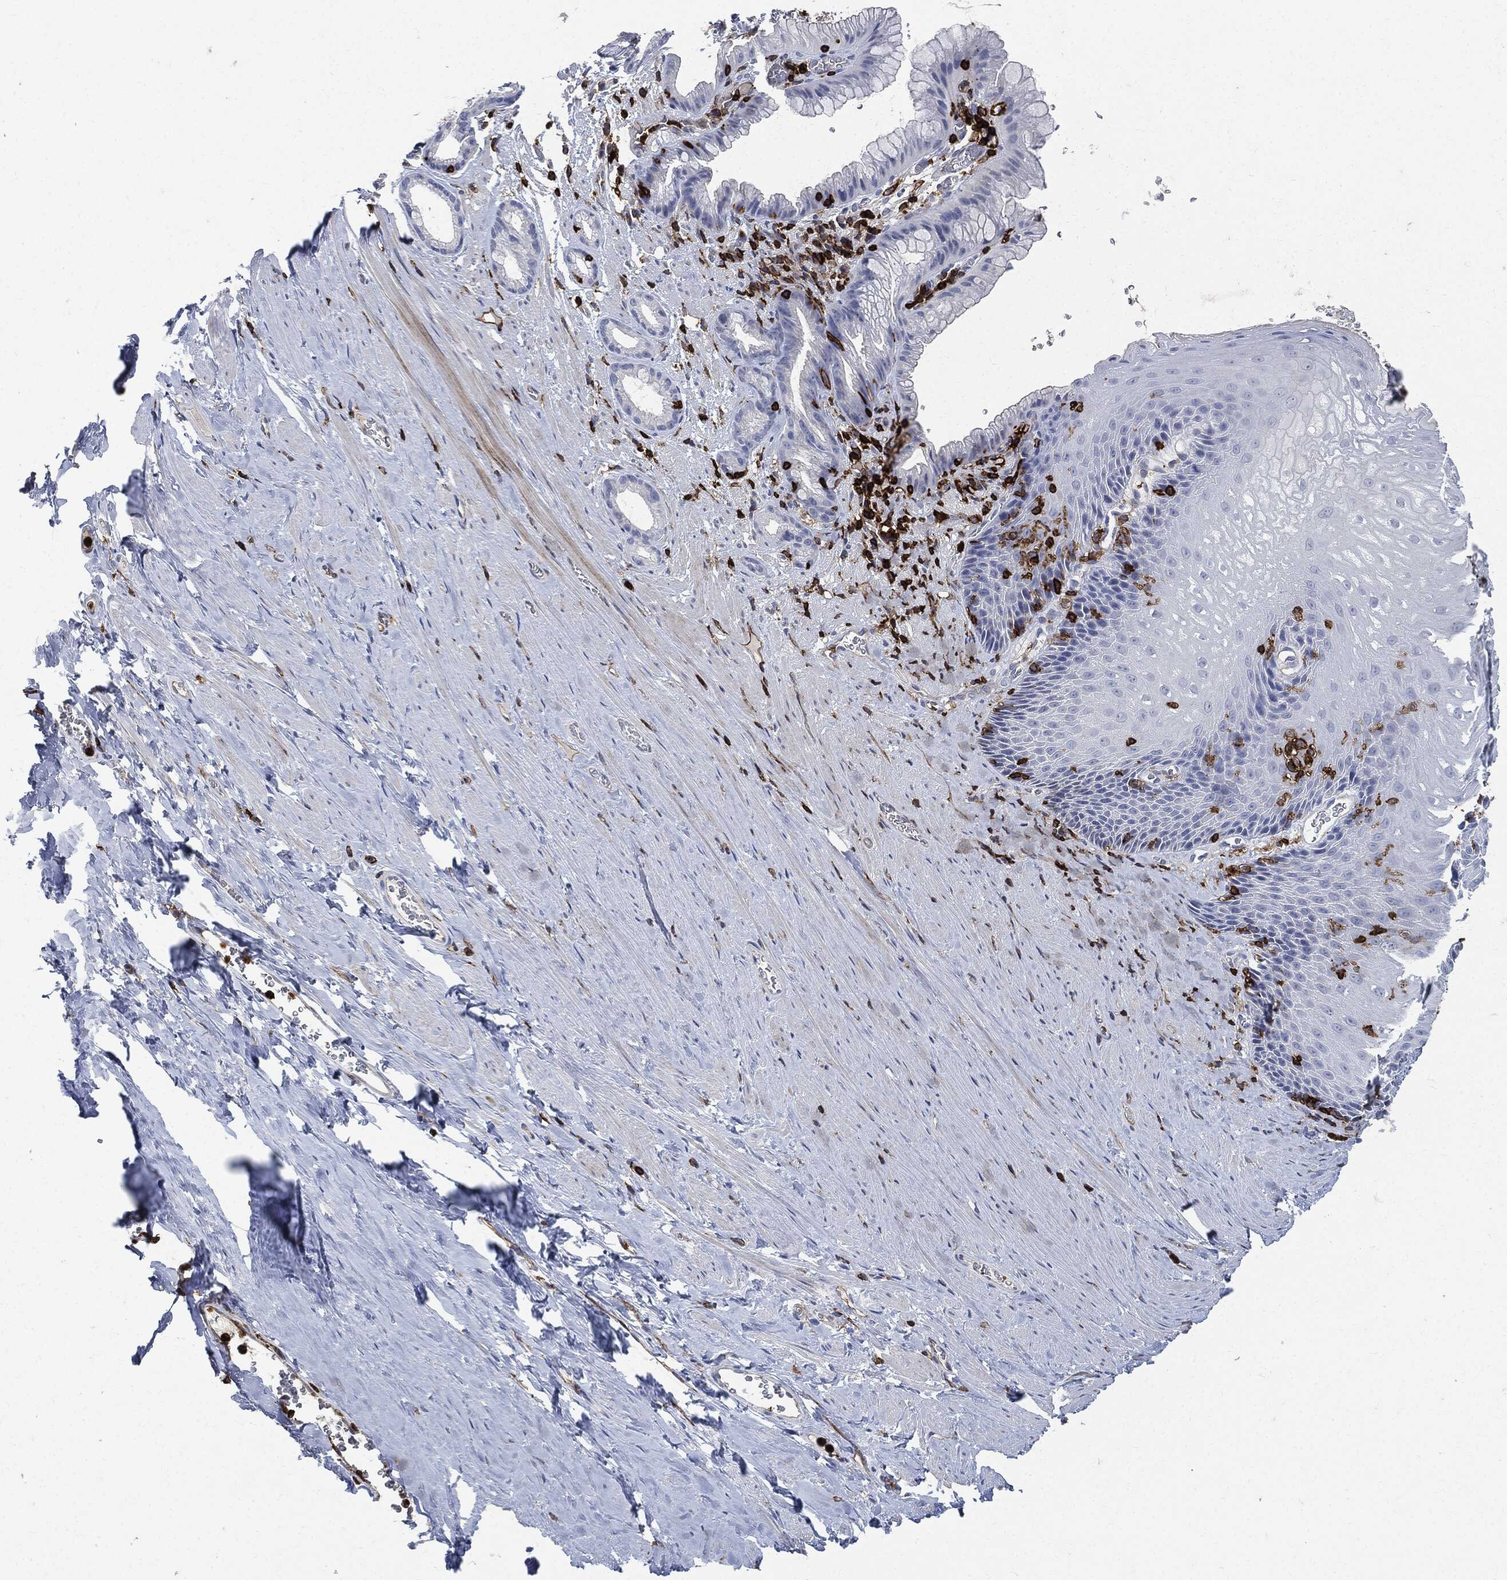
{"staining": {"intensity": "negative", "quantity": "none", "location": "none"}, "tissue": "esophagus", "cell_type": "Squamous epithelial cells", "image_type": "normal", "snomed": [{"axis": "morphology", "description": "Normal tissue, NOS"}, {"axis": "topography", "description": "Esophagus"}], "caption": "Immunohistochemistry (IHC) micrograph of benign esophagus: human esophagus stained with DAB shows no significant protein staining in squamous epithelial cells. The staining is performed using DAB brown chromogen with nuclei counter-stained in using hematoxylin.", "gene": "PTPRC", "patient": {"sex": "male", "age": 64}}